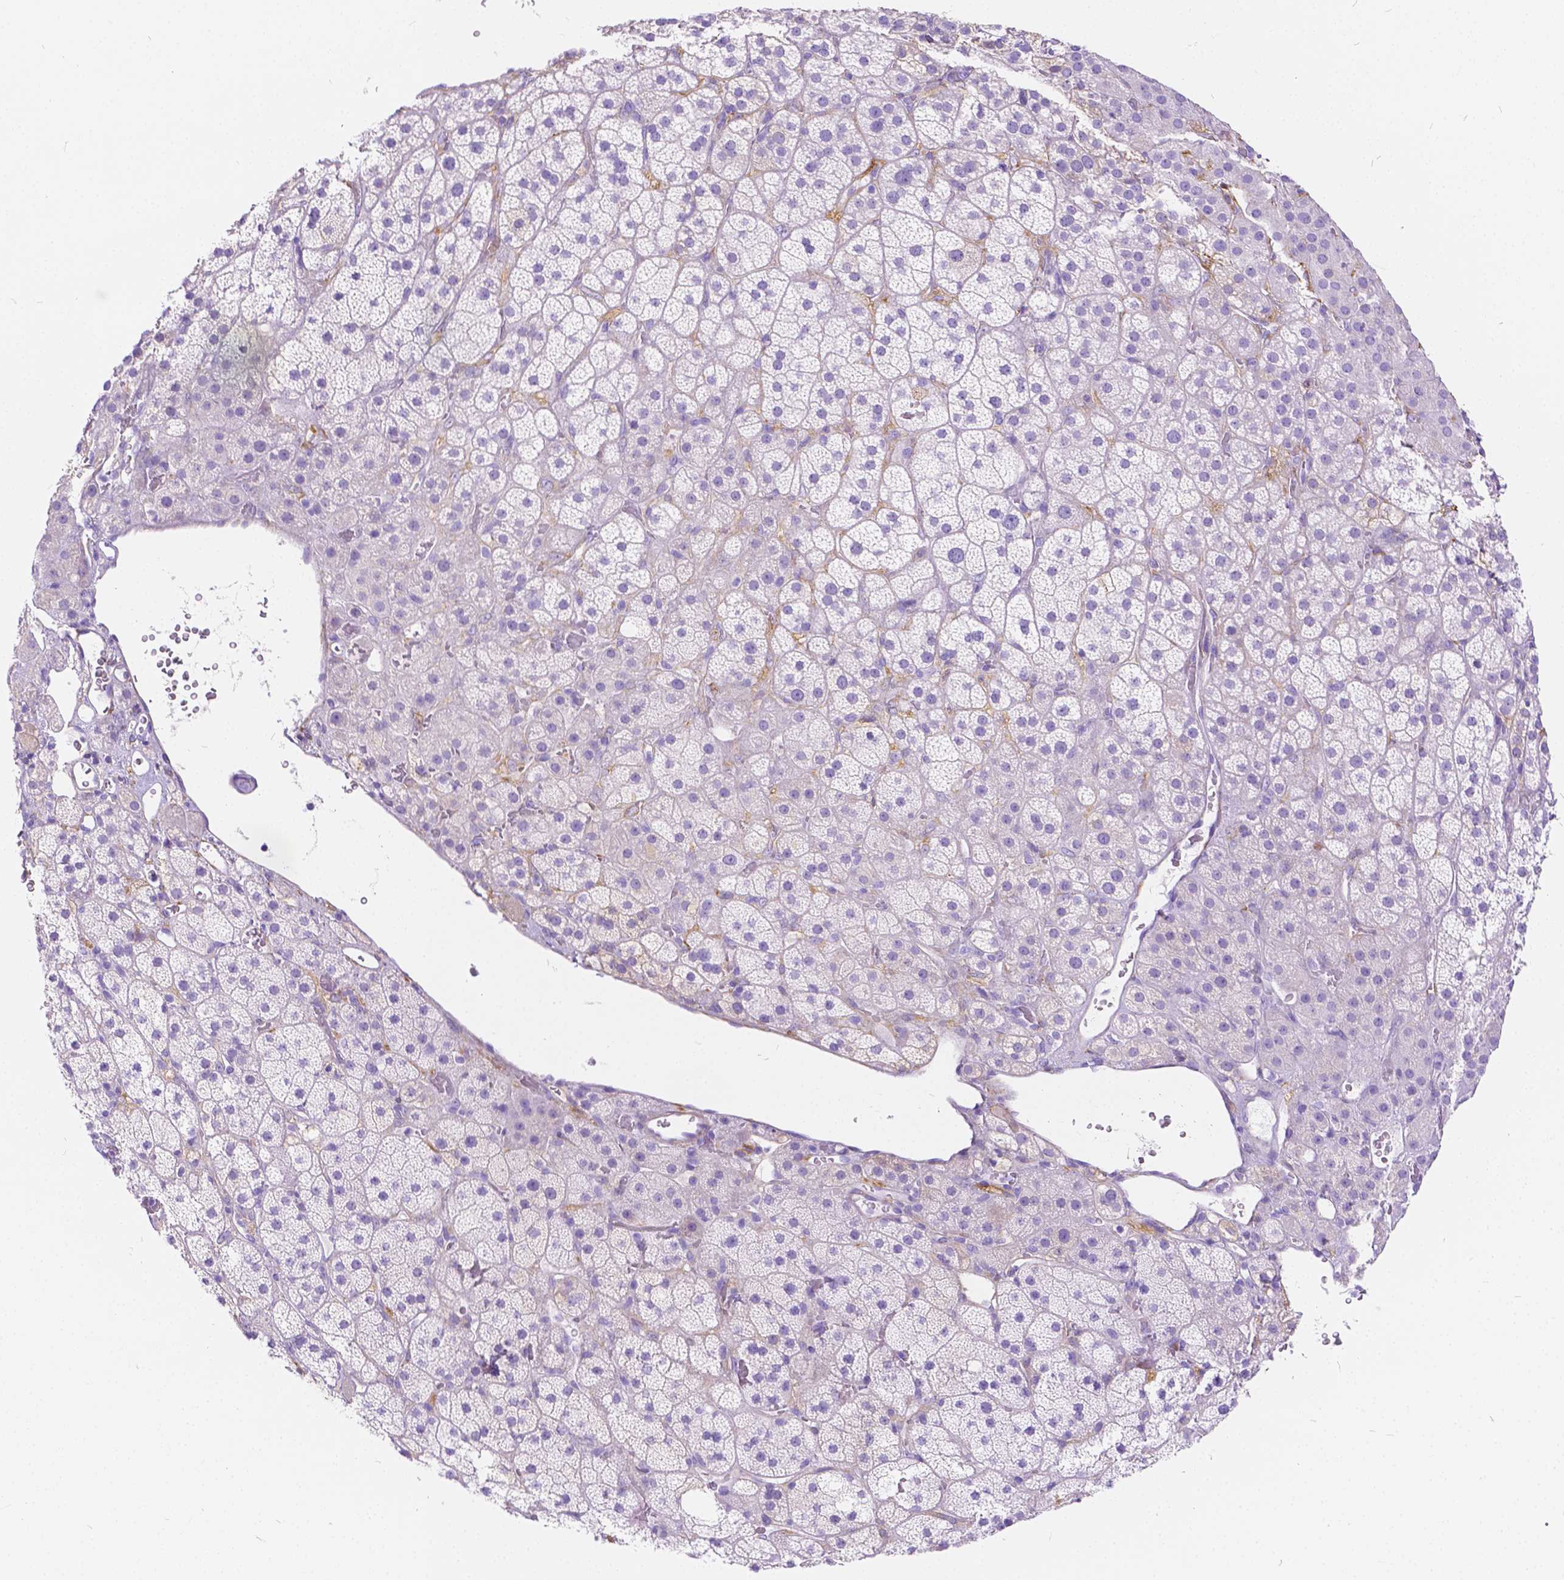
{"staining": {"intensity": "negative", "quantity": "none", "location": "none"}, "tissue": "adrenal gland", "cell_type": "Glandular cells", "image_type": "normal", "snomed": [{"axis": "morphology", "description": "Normal tissue, NOS"}, {"axis": "topography", "description": "Adrenal gland"}], "caption": "Immunohistochemistry (IHC) of benign adrenal gland shows no staining in glandular cells. (DAB immunohistochemistry (IHC), high magnification).", "gene": "CHRM1", "patient": {"sex": "male", "age": 57}}